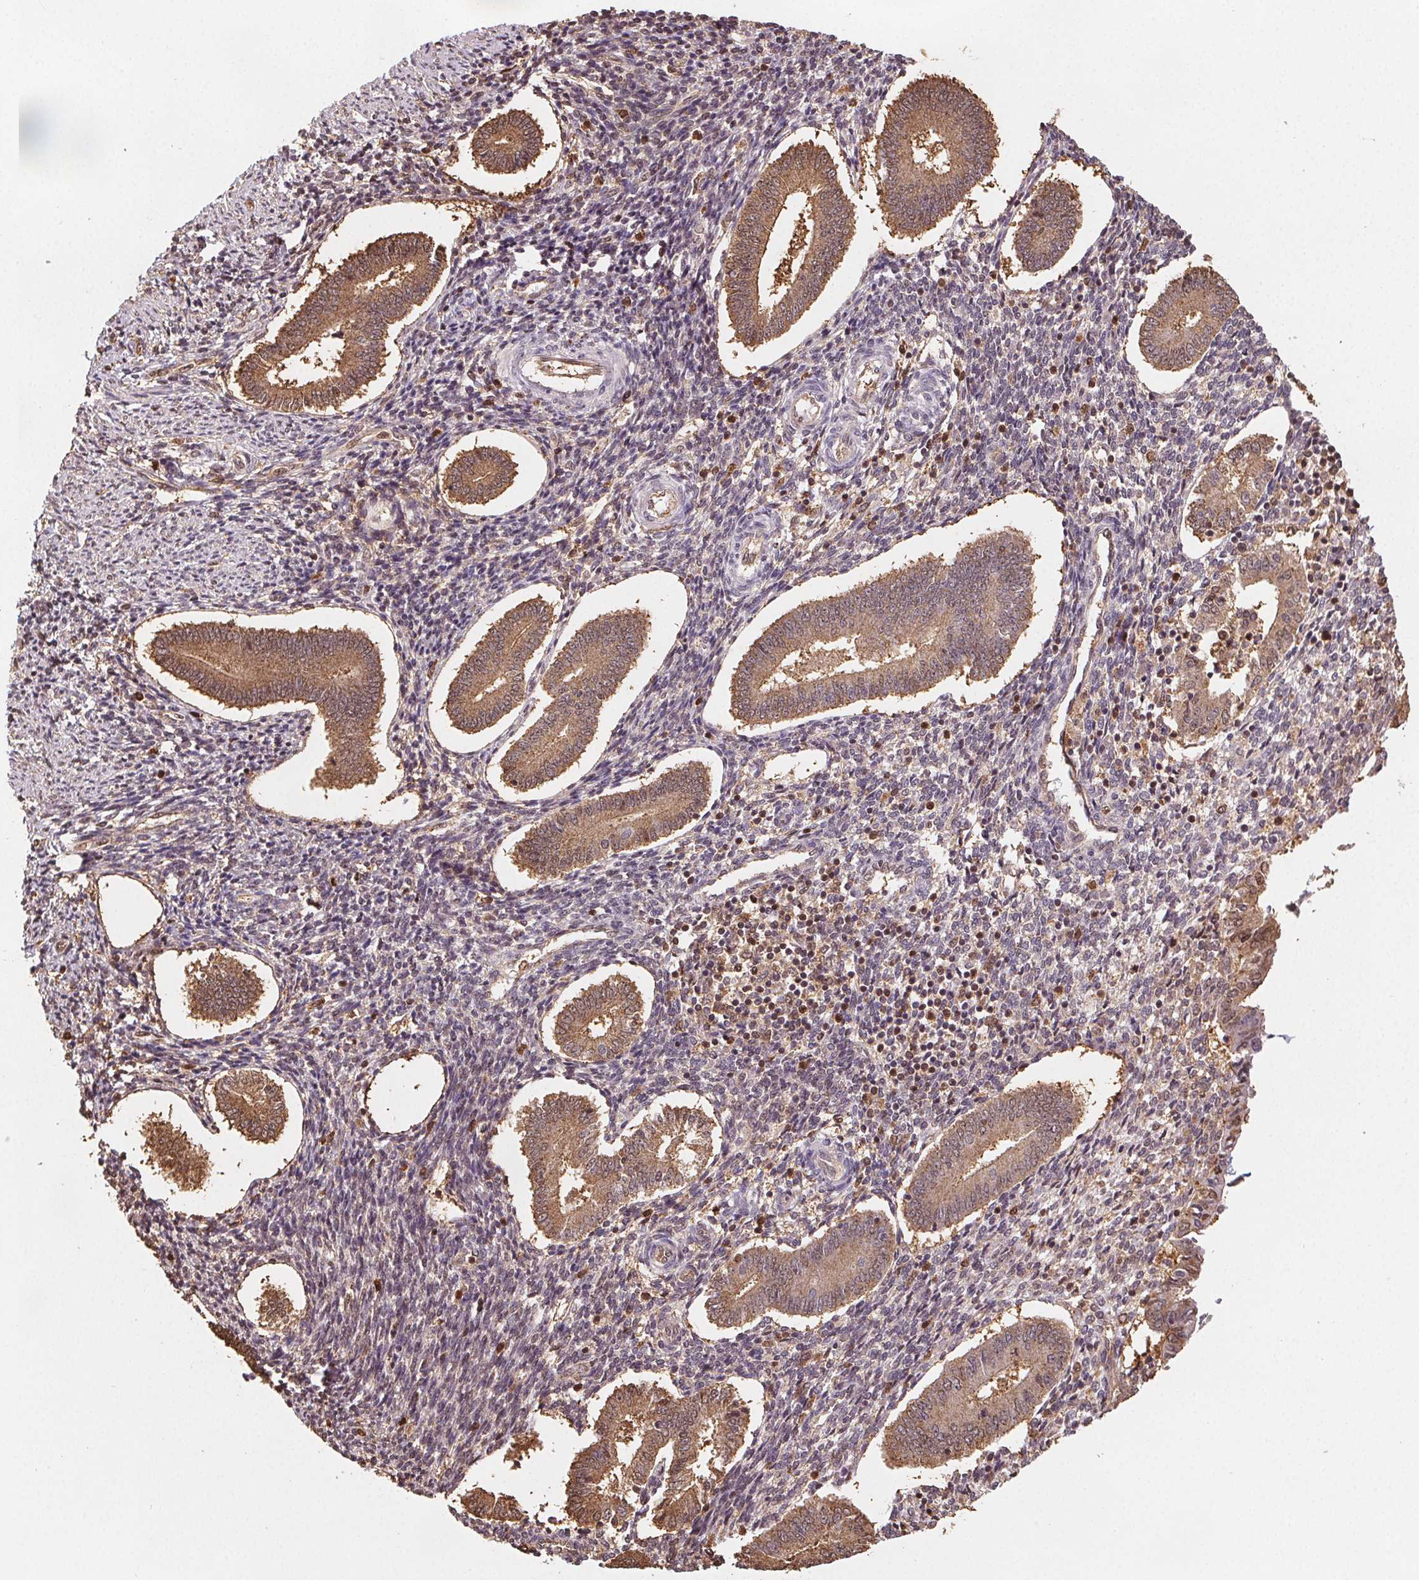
{"staining": {"intensity": "moderate", "quantity": "<25%", "location": "nuclear"}, "tissue": "endometrium", "cell_type": "Cells in endometrial stroma", "image_type": "normal", "snomed": [{"axis": "morphology", "description": "Normal tissue, NOS"}, {"axis": "topography", "description": "Endometrium"}], "caption": "Immunohistochemistry (IHC) image of normal endometrium stained for a protein (brown), which shows low levels of moderate nuclear positivity in approximately <25% of cells in endometrial stroma.", "gene": "ENO1", "patient": {"sex": "female", "age": 40}}